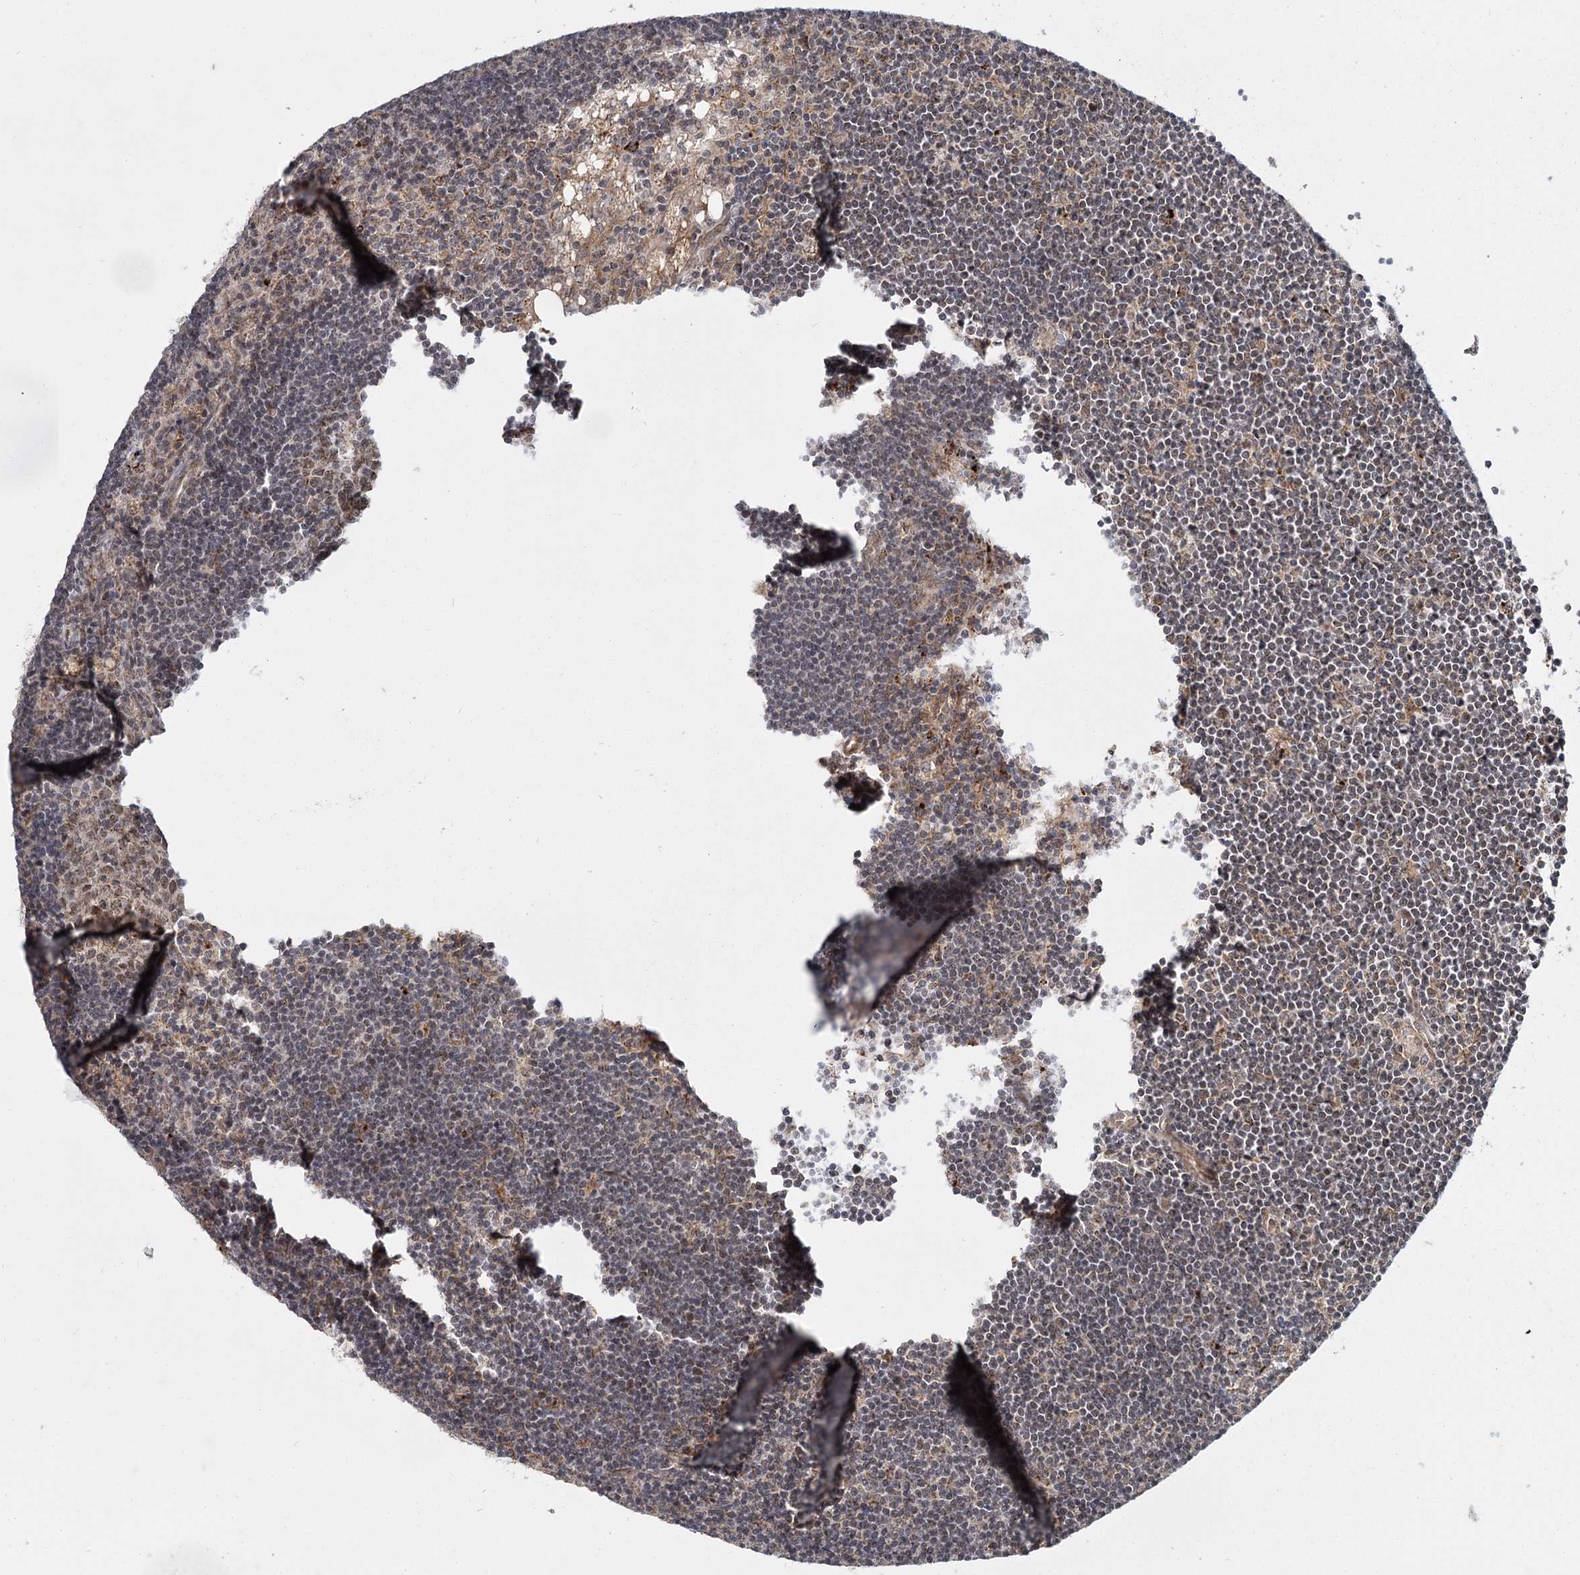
{"staining": {"intensity": "moderate", "quantity": ">75%", "location": "cytoplasmic/membranous"}, "tissue": "lymph node", "cell_type": "Germinal center cells", "image_type": "normal", "snomed": [{"axis": "morphology", "description": "Normal tissue, NOS"}, {"axis": "topography", "description": "Lymph node"}], "caption": "The histopathology image displays a brown stain indicating the presence of a protein in the cytoplasmic/membranous of germinal center cells in lymph node. (brown staining indicates protein expression, while blue staining denotes nuclei).", "gene": "ZCCHC24", "patient": {"sex": "male", "age": 24}}